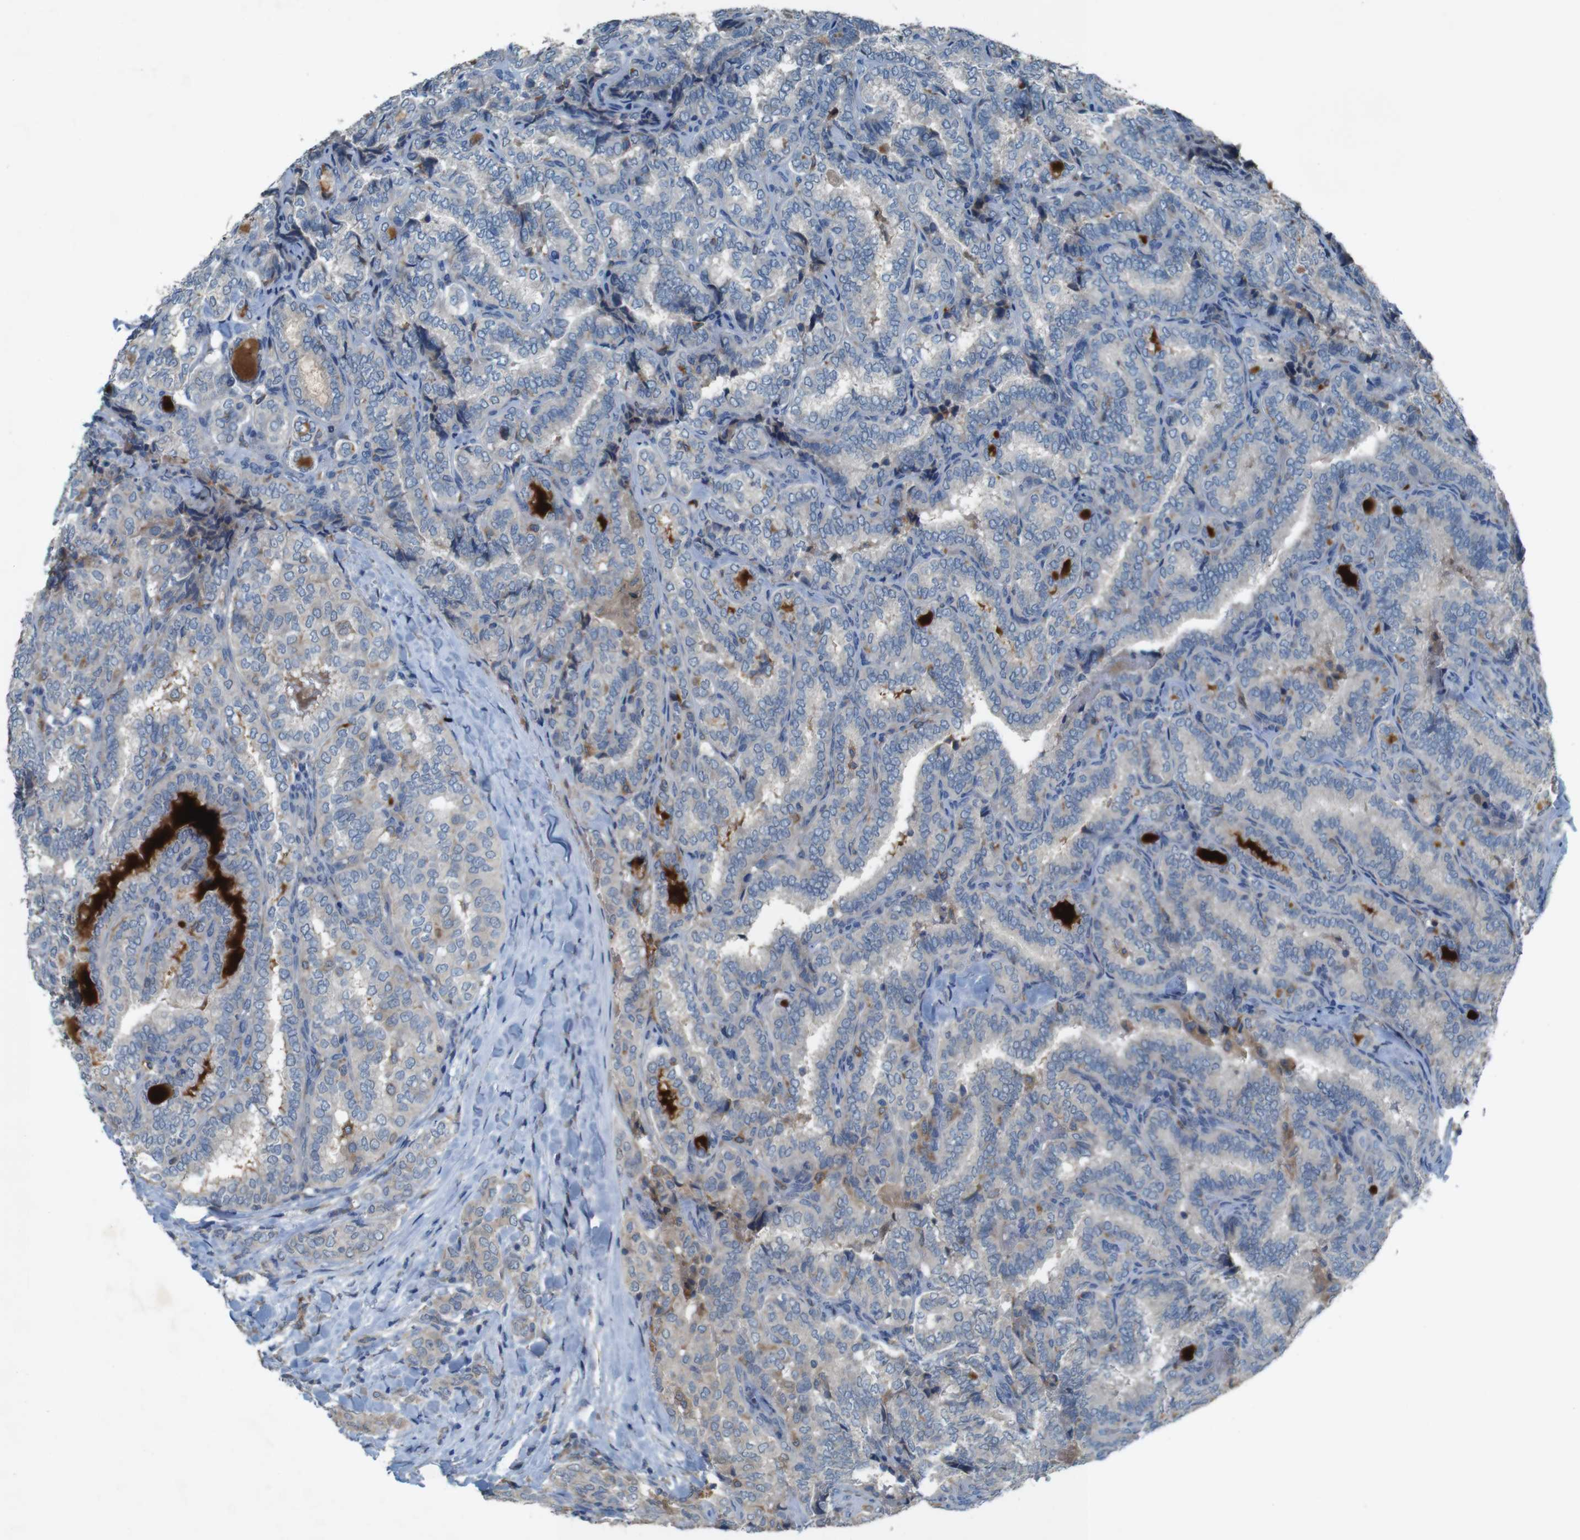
{"staining": {"intensity": "weak", "quantity": "<25%", "location": "cytoplasmic/membranous"}, "tissue": "thyroid cancer", "cell_type": "Tumor cells", "image_type": "cancer", "snomed": [{"axis": "morphology", "description": "Normal tissue, NOS"}, {"axis": "morphology", "description": "Papillary adenocarcinoma, NOS"}, {"axis": "topography", "description": "Thyroid gland"}], "caption": "Immunohistochemistry image of neoplastic tissue: papillary adenocarcinoma (thyroid) stained with DAB (3,3'-diaminobenzidine) shows no significant protein staining in tumor cells. (Brightfield microscopy of DAB (3,3'-diaminobenzidine) immunohistochemistry at high magnification).", "gene": "MOGAT3", "patient": {"sex": "female", "age": 30}}